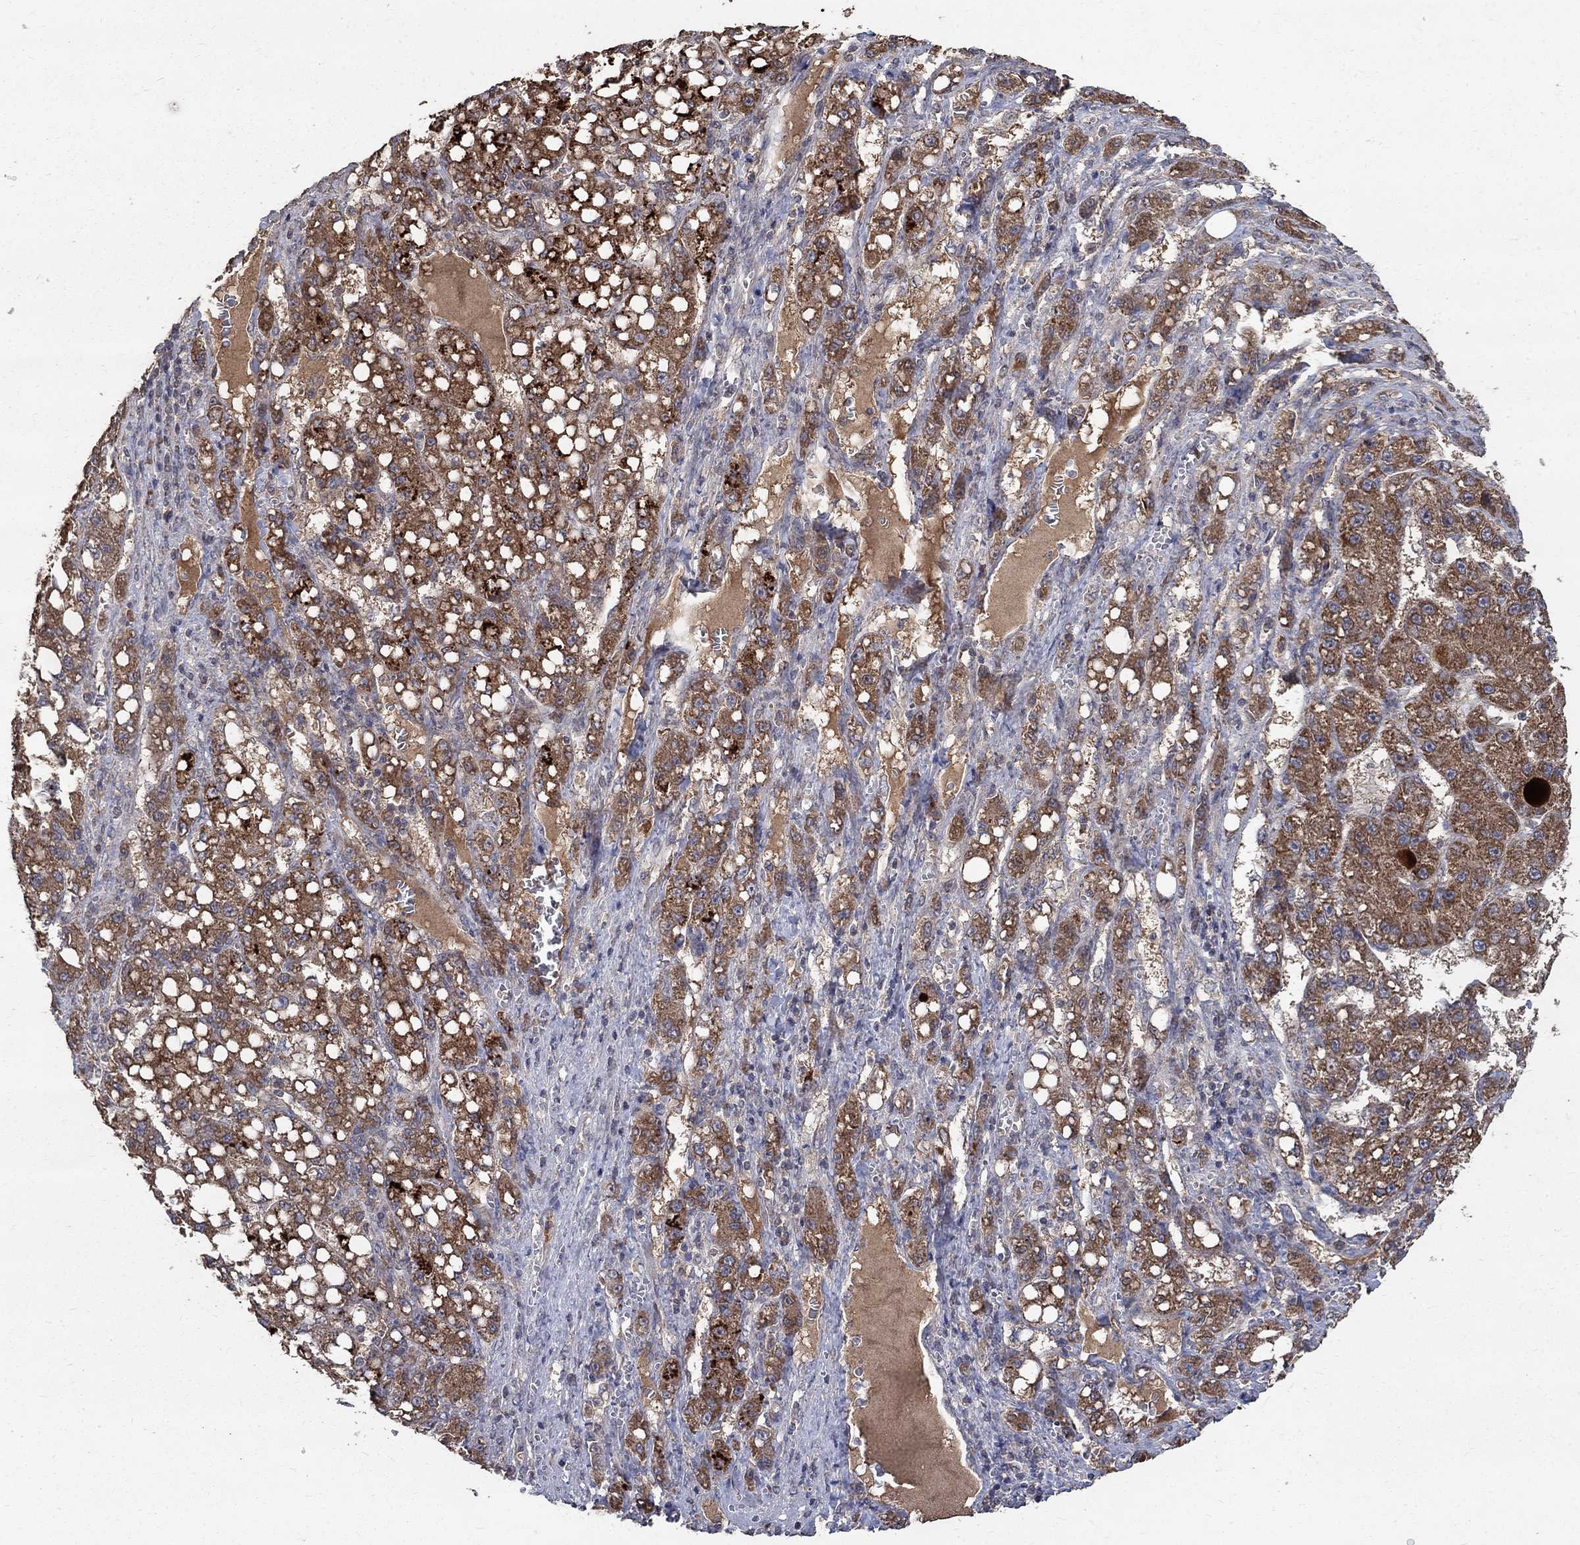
{"staining": {"intensity": "moderate", "quantity": ">75%", "location": "cytoplasmic/membranous"}, "tissue": "liver cancer", "cell_type": "Tumor cells", "image_type": "cancer", "snomed": [{"axis": "morphology", "description": "Carcinoma, Hepatocellular, NOS"}, {"axis": "topography", "description": "Liver"}], "caption": "Protein staining exhibits moderate cytoplasmic/membranous expression in approximately >75% of tumor cells in liver cancer (hepatocellular carcinoma). The staining was performed using DAB (3,3'-diaminobenzidine), with brown indicating positive protein expression. Nuclei are stained blue with hematoxylin.", "gene": "C17orf75", "patient": {"sex": "female", "age": 65}}